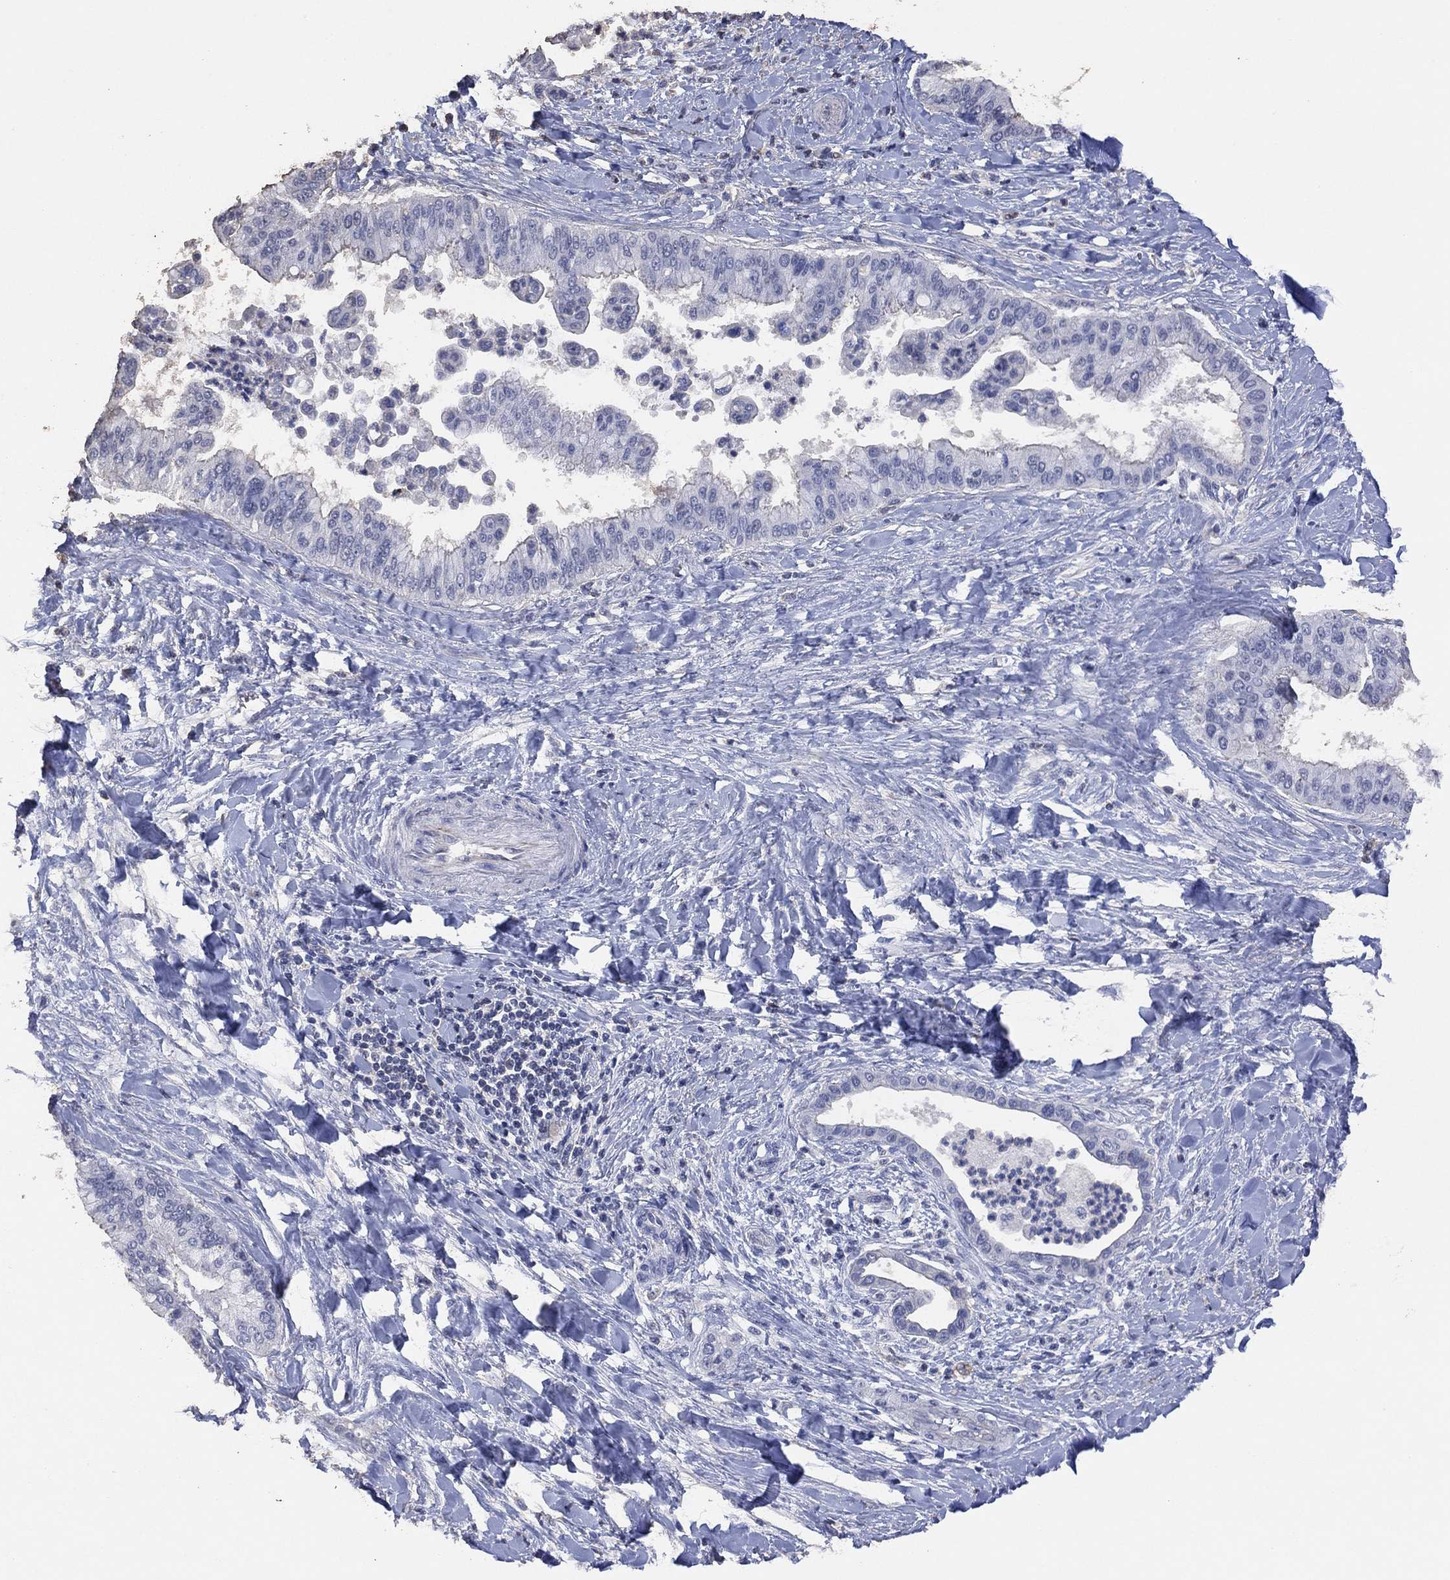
{"staining": {"intensity": "negative", "quantity": "none", "location": "none"}, "tissue": "liver cancer", "cell_type": "Tumor cells", "image_type": "cancer", "snomed": [{"axis": "morphology", "description": "Cholangiocarcinoma"}, {"axis": "topography", "description": "Liver"}], "caption": "A high-resolution image shows IHC staining of liver cholangiocarcinoma, which shows no significant positivity in tumor cells. Nuclei are stained in blue.", "gene": "ADPRHL1", "patient": {"sex": "female", "age": 54}}